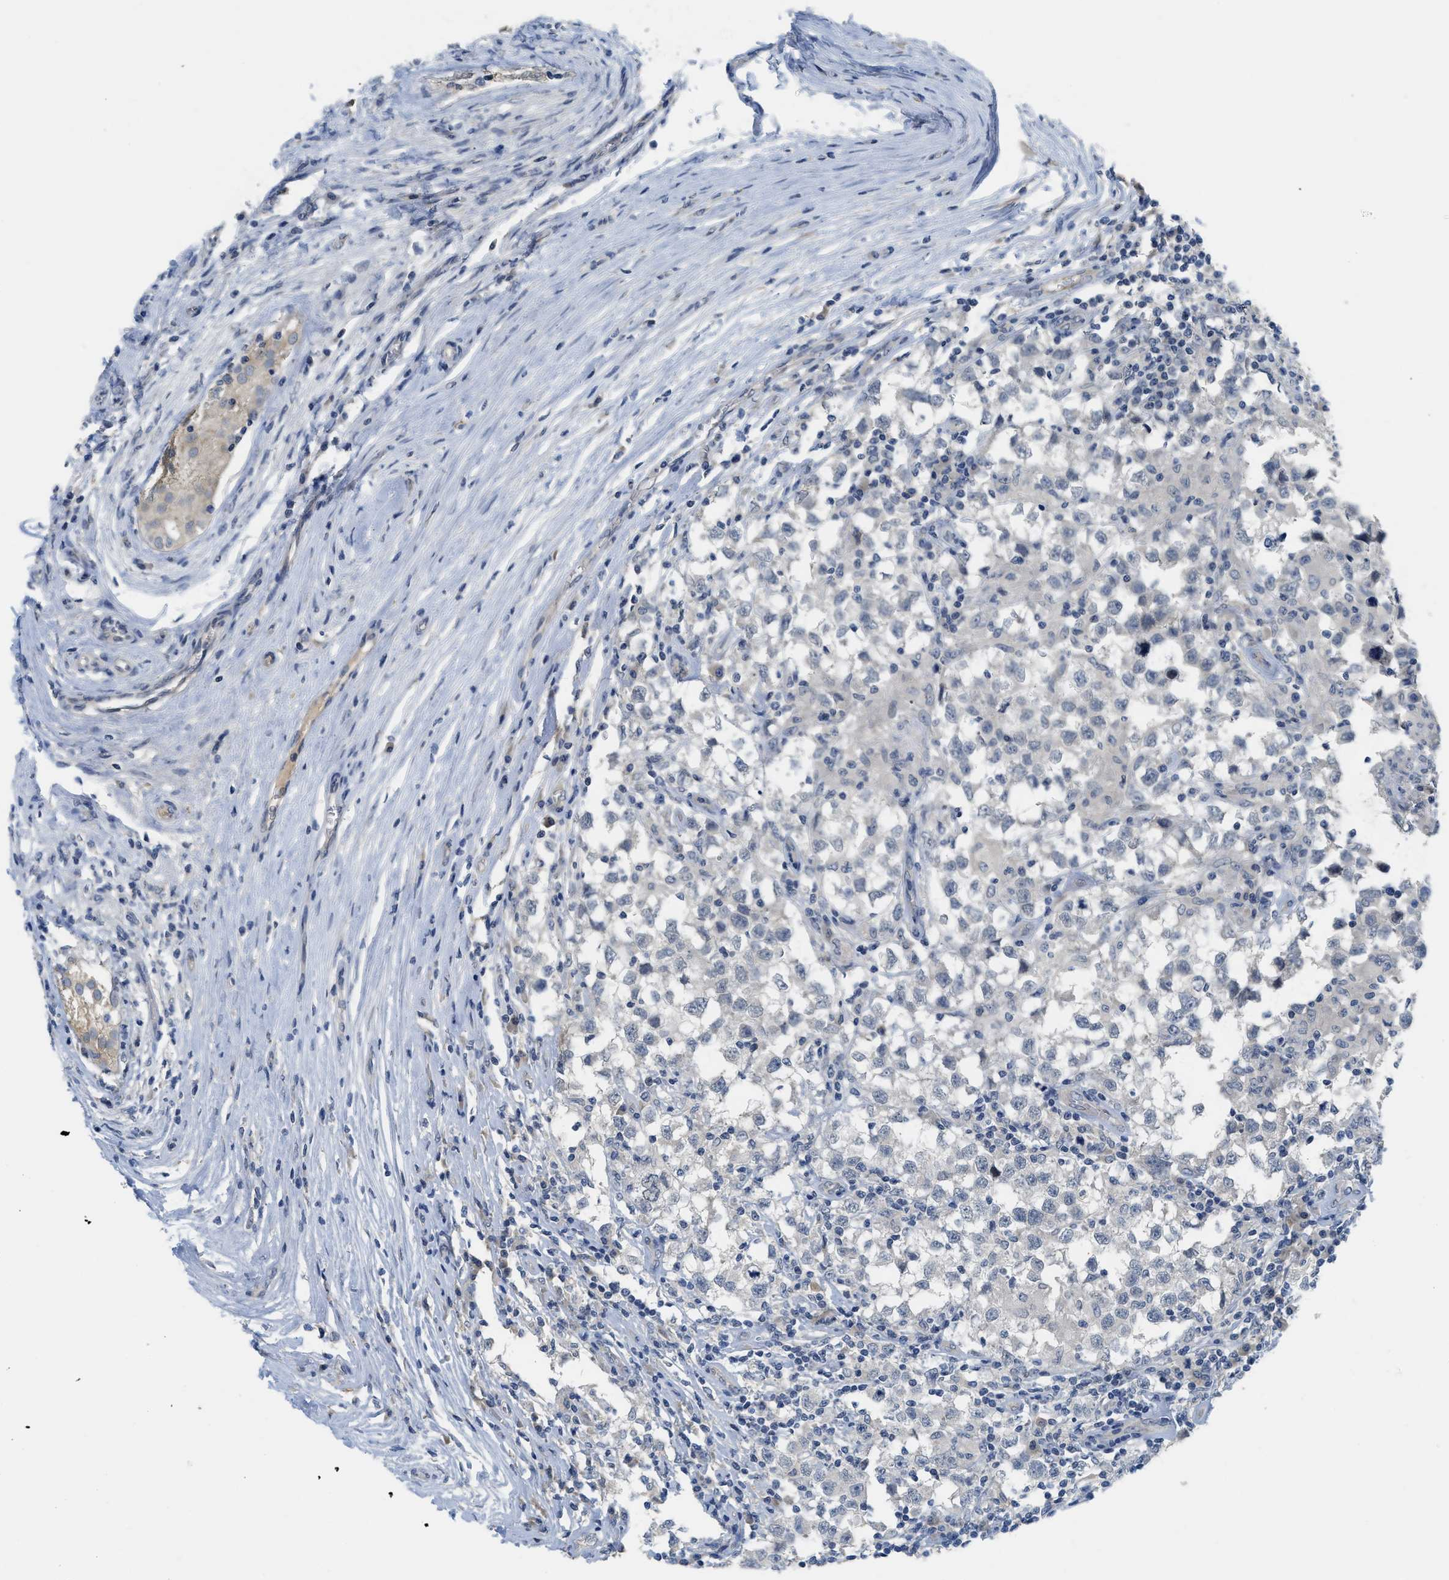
{"staining": {"intensity": "negative", "quantity": "none", "location": "none"}, "tissue": "testis cancer", "cell_type": "Tumor cells", "image_type": "cancer", "snomed": [{"axis": "morphology", "description": "Carcinoma, Embryonal, NOS"}, {"axis": "topography", "description": "Testis"}], "caption": "DAB immunohistochemical staining of human embryonal carcinoma (testis) shows no significant positivity in tumor cells. Brightfield microscopy of immunohistochemistry stained with DAB (3,3'-diaminobenzidine) (brown) and hematoxylin (blue), captured at high magnification.", "gene": "TNFAIP1", "patient": {"sex": "male", "age": 21}}